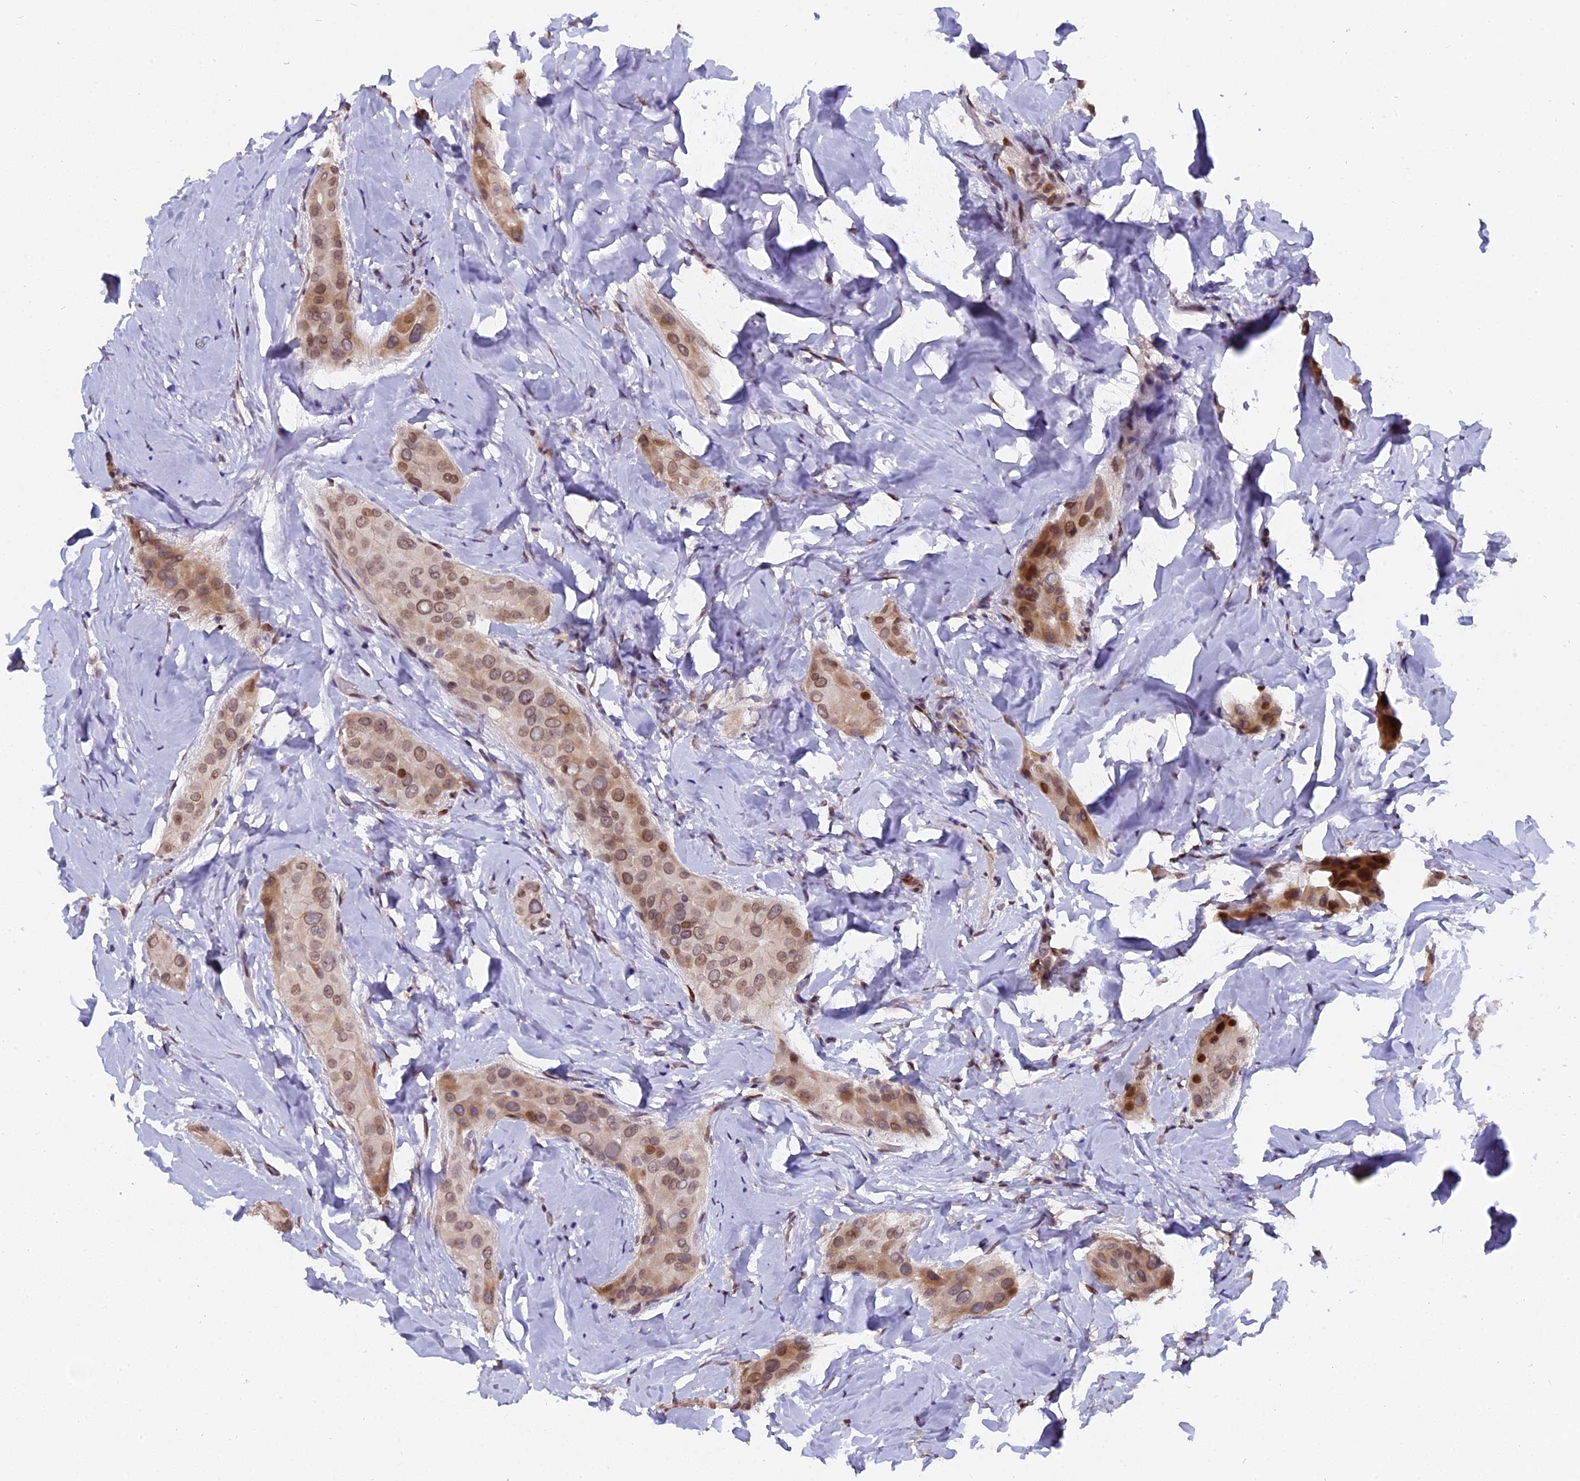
{"staining": {"intensity": "moderate", "quantity": ">75%", "location": "cytoplasmic/membranous,nuclear"}, "tissue": "thyroid cancer", "cell_type": "Tumor cells", "image_type": "cancer", "snomed": [{"axis": "morphology", "description": "Papillary adenocarcinoma, NOS"}, {"axis": "topography", "description": "Thyroid gland"}], "caption": "Immunohistochemistry (IHC) of human papillary adenocarcinoma (thyroid) reveals medium levels of moderate cytoplasmic/membranous and nuclear positivity in approximately >75% of tumor cells.", "gene": "PYGO1", "patient": {"sex": "male", "age": 33}}